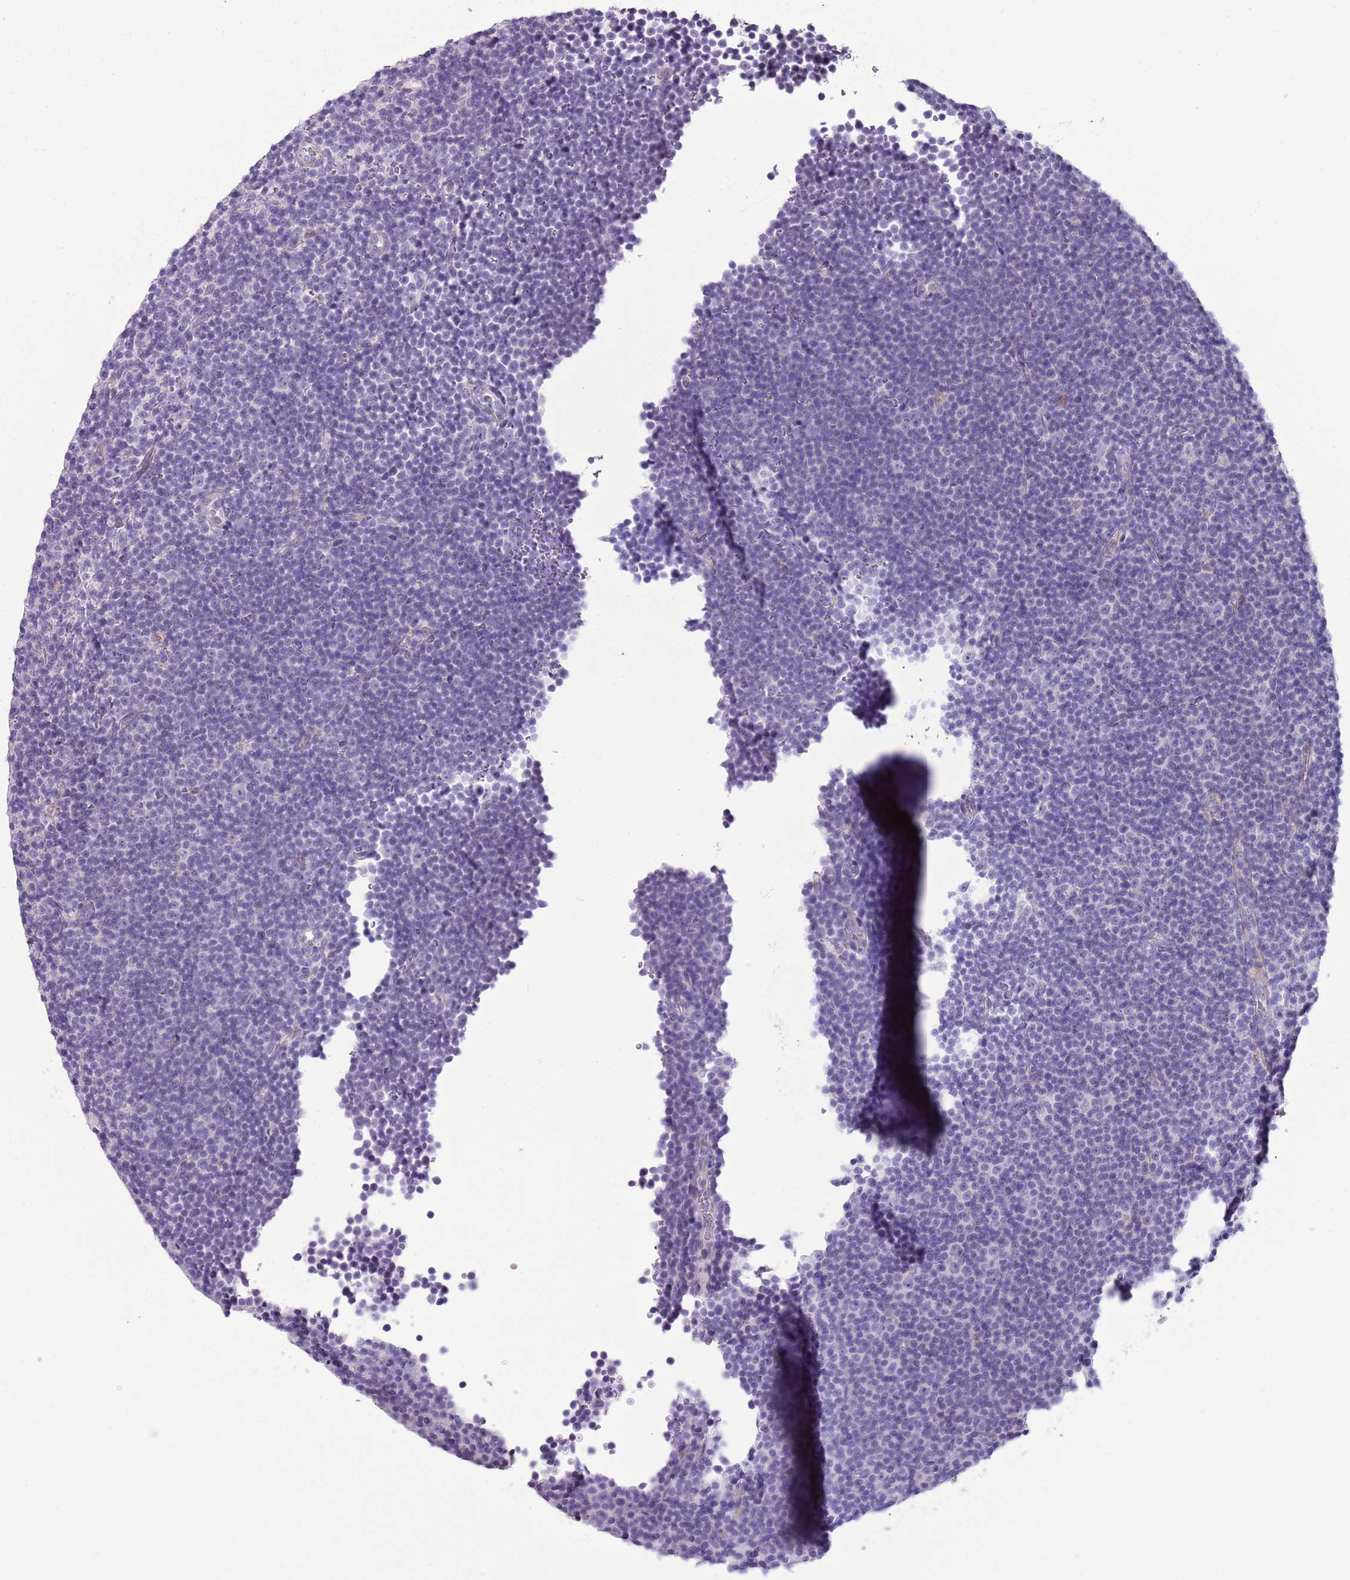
{"staining": {"intensity": "moderate", "quantity": "<25%", "location": "cytoplasmic/membranous"}, "tissue": "lymphoma", "cell_type": "Tumor cells", "image_type": "cancer", "snomed": [{"axis": "morphology", "description": "Malignant lymphoma, non-Hodgkin's type, Low grade"}, {"axis": "topography", "description": "Lymph node"}], "caption": "Immunohistochemical staining of lymphoma reveals low levels of moderate cytoplasmic/membranous staining in approximately <25% of tumor cells.", "gene": "ABHD17C", "patient": {"sex": "female", "age": 67}}